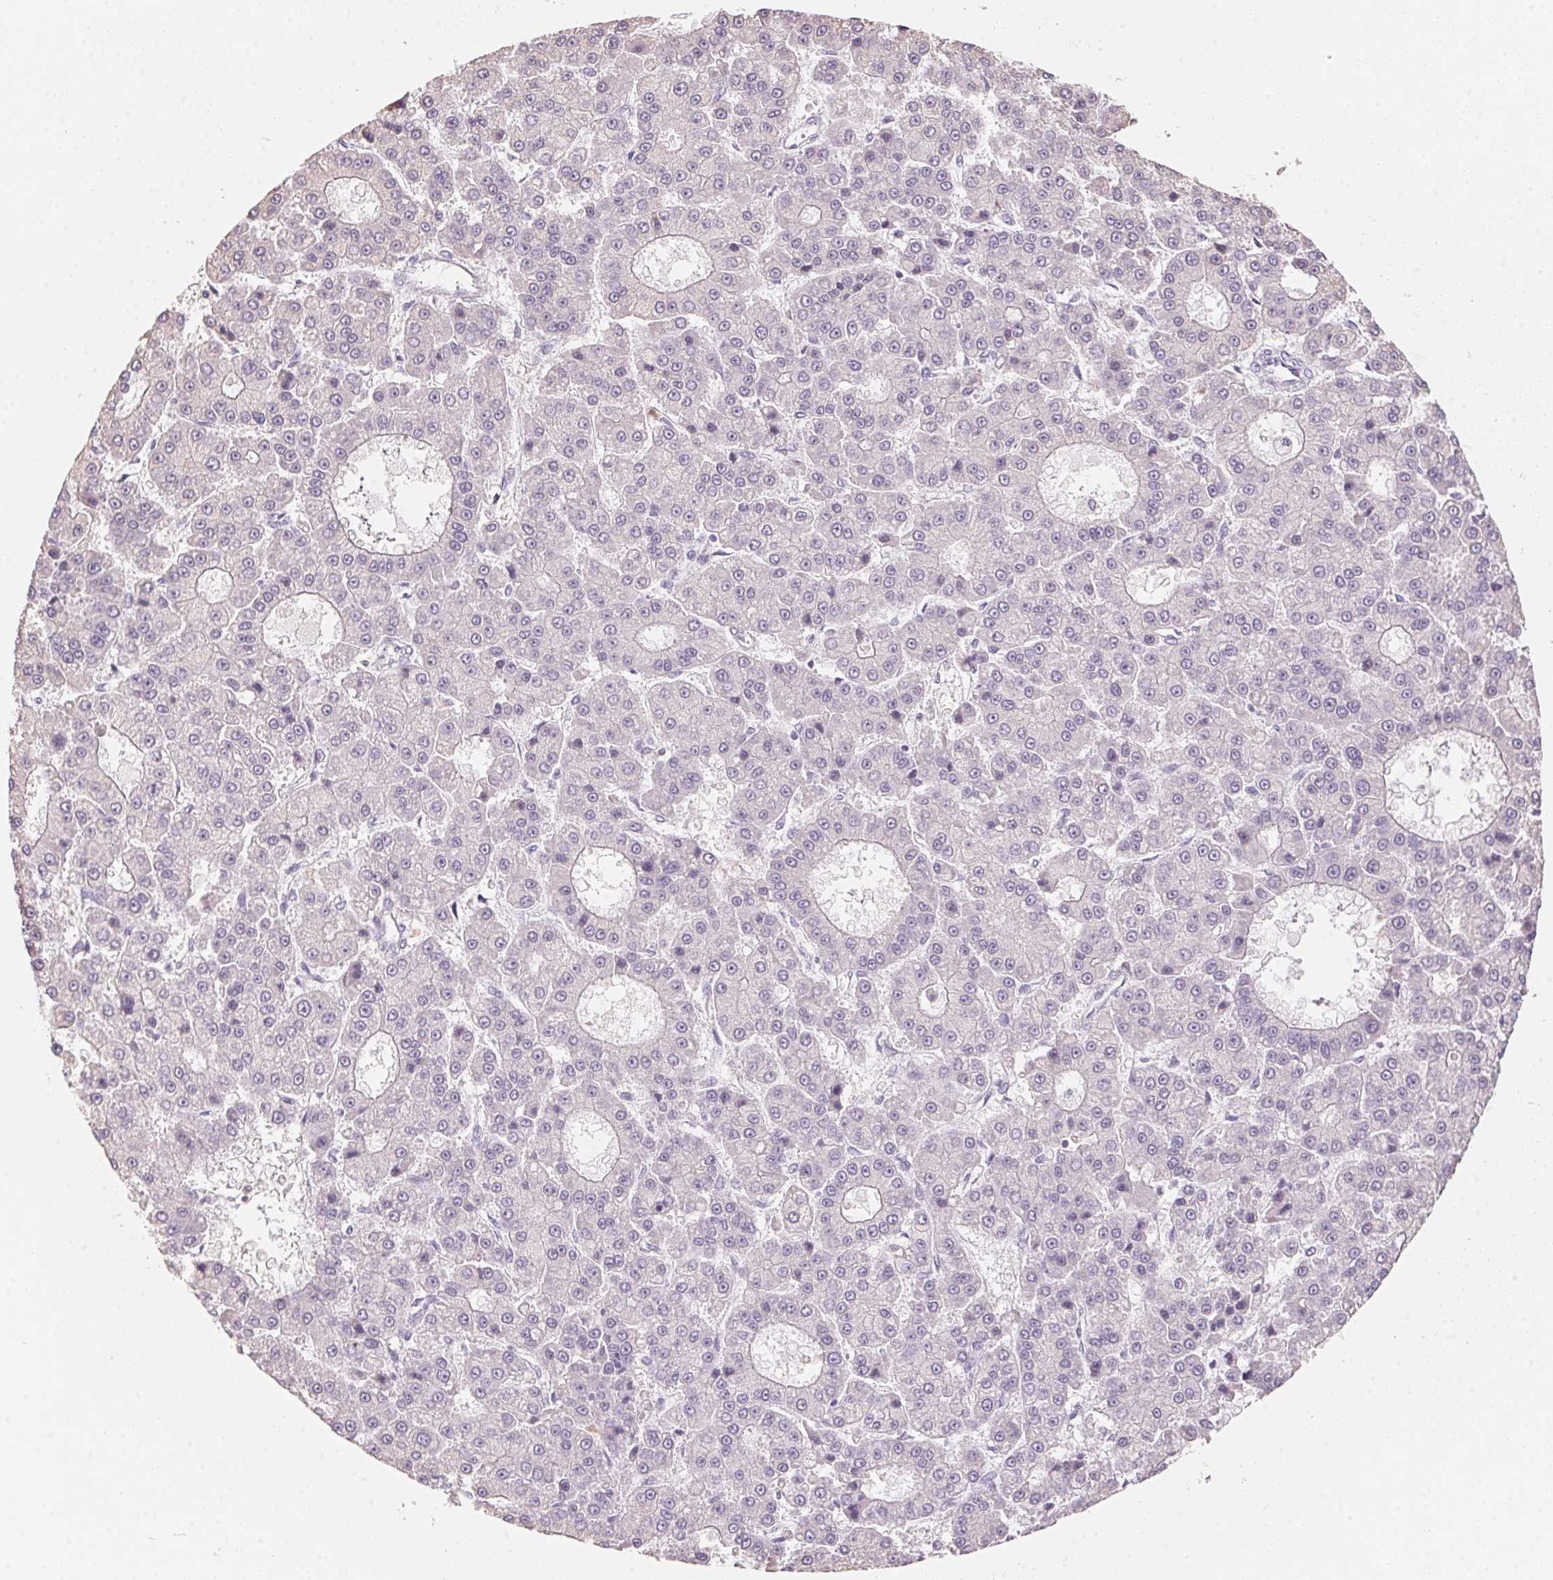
{"staining": {"intensity": "negative", "quantity": "none", "location": "none"}, "tissue": "liver cancer", "cell_type": "Tumor cells", "image_type": "cancer", "snomed": [{"axis": "morphology", "description": "Carcinoma, Hepatocellular, NOS"}, {"axis": "topography", "description": "Liver"}], "caption": "This is an immunohistochemistry micrograph of hepatocellular carcinoma (liver). There is no staining in tumor cells.", "gene": "SERPINB1", "patient": {"sex": "male", "age": 70}}